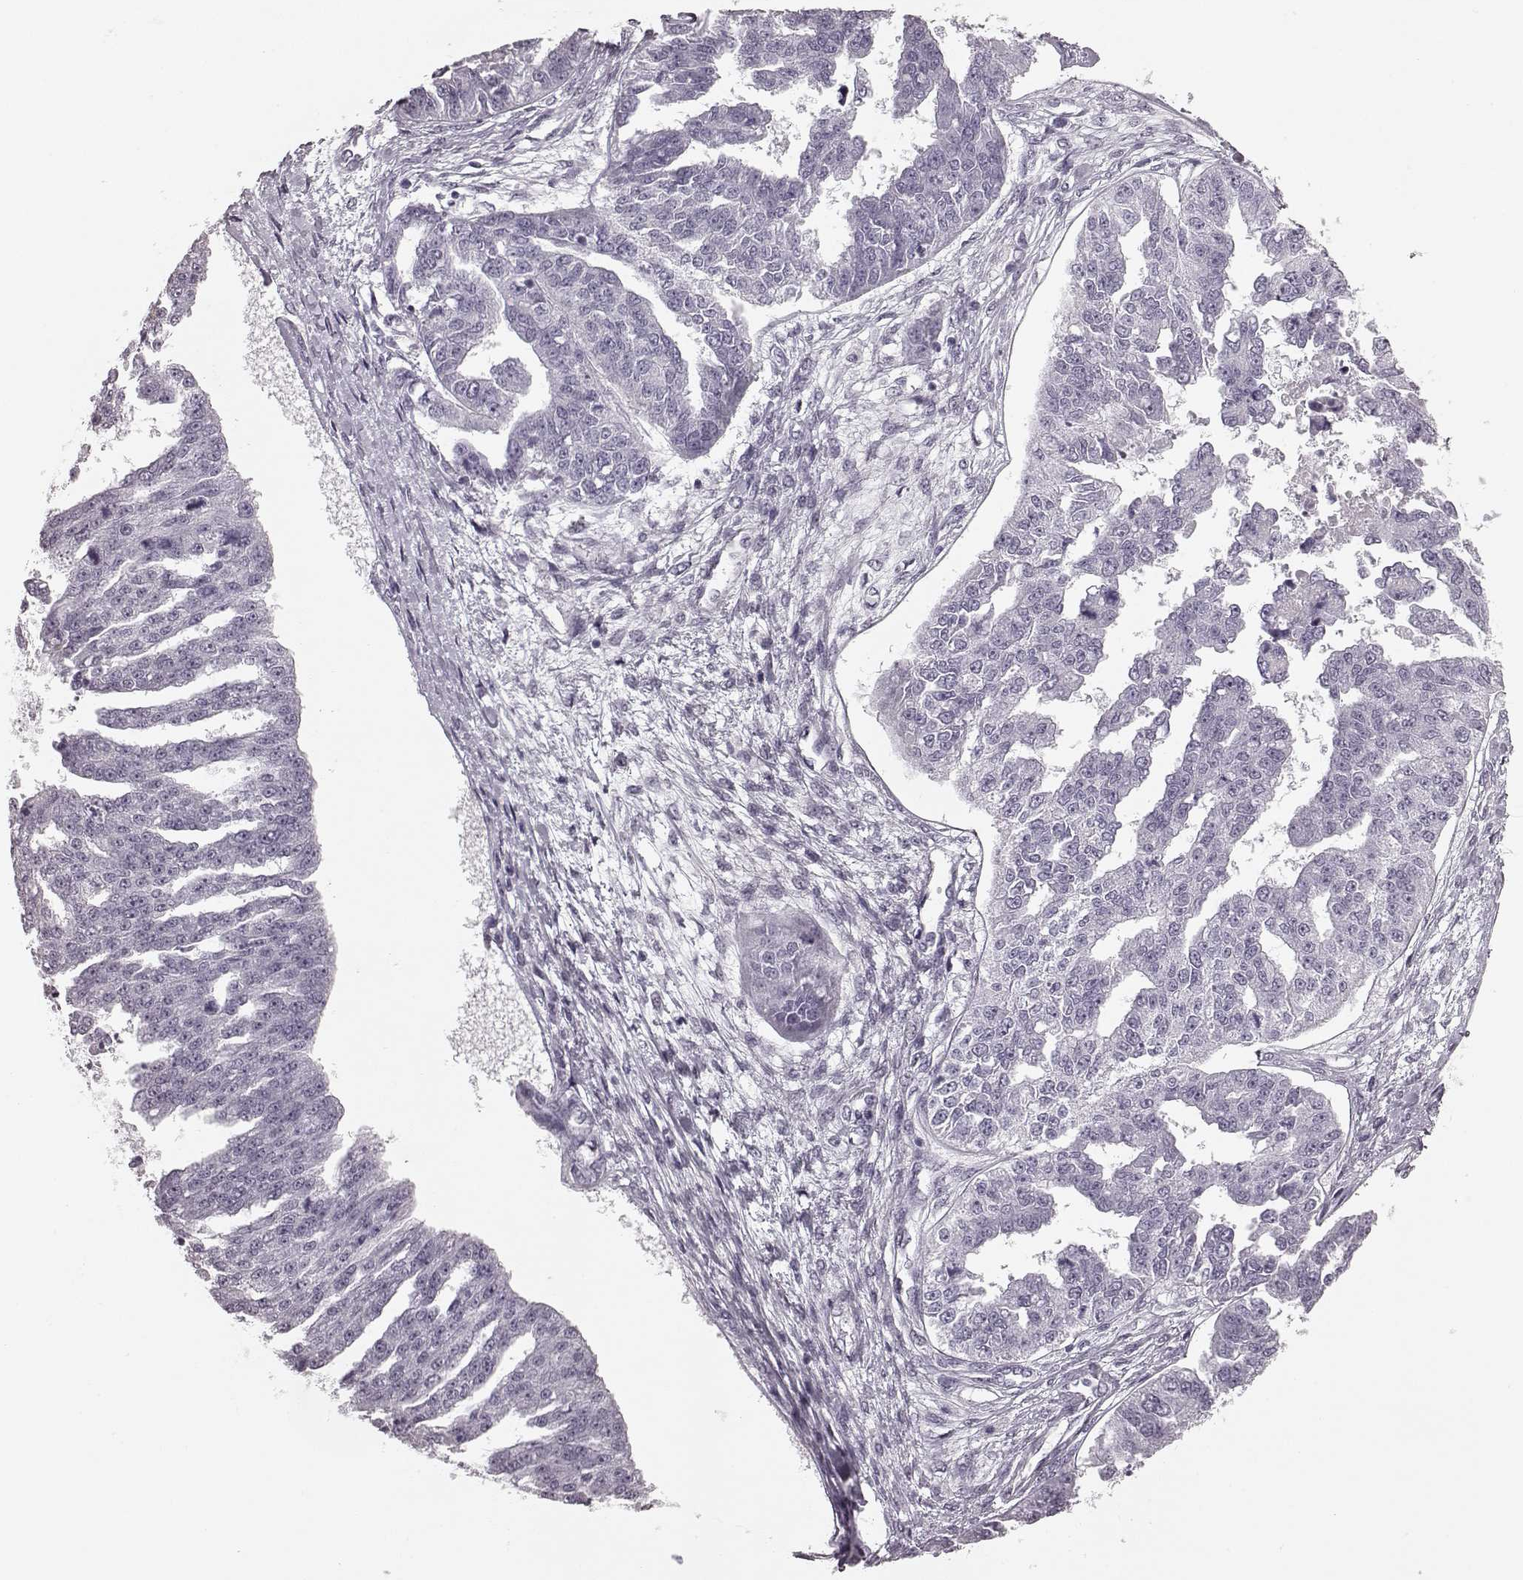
{"staining": {"intensity": "negative", "quantity": "none", "location": "none"}, "tissue": "ovarian cancer", "cell_type": "Tumor cells", "image_type": "cancer", "snomed": [{"axis": "morphology", "description": "Cystadenocarcinoma, serous, NOS"}, {"axis": "topography", "description": "Ovary"}], "caption": "Ovarian cancer was stained to show a protein in brown. There is no significant positivity in tumor cells.", "gene": "SEMG2", "patient": {"sex": "female", "age": 58}}